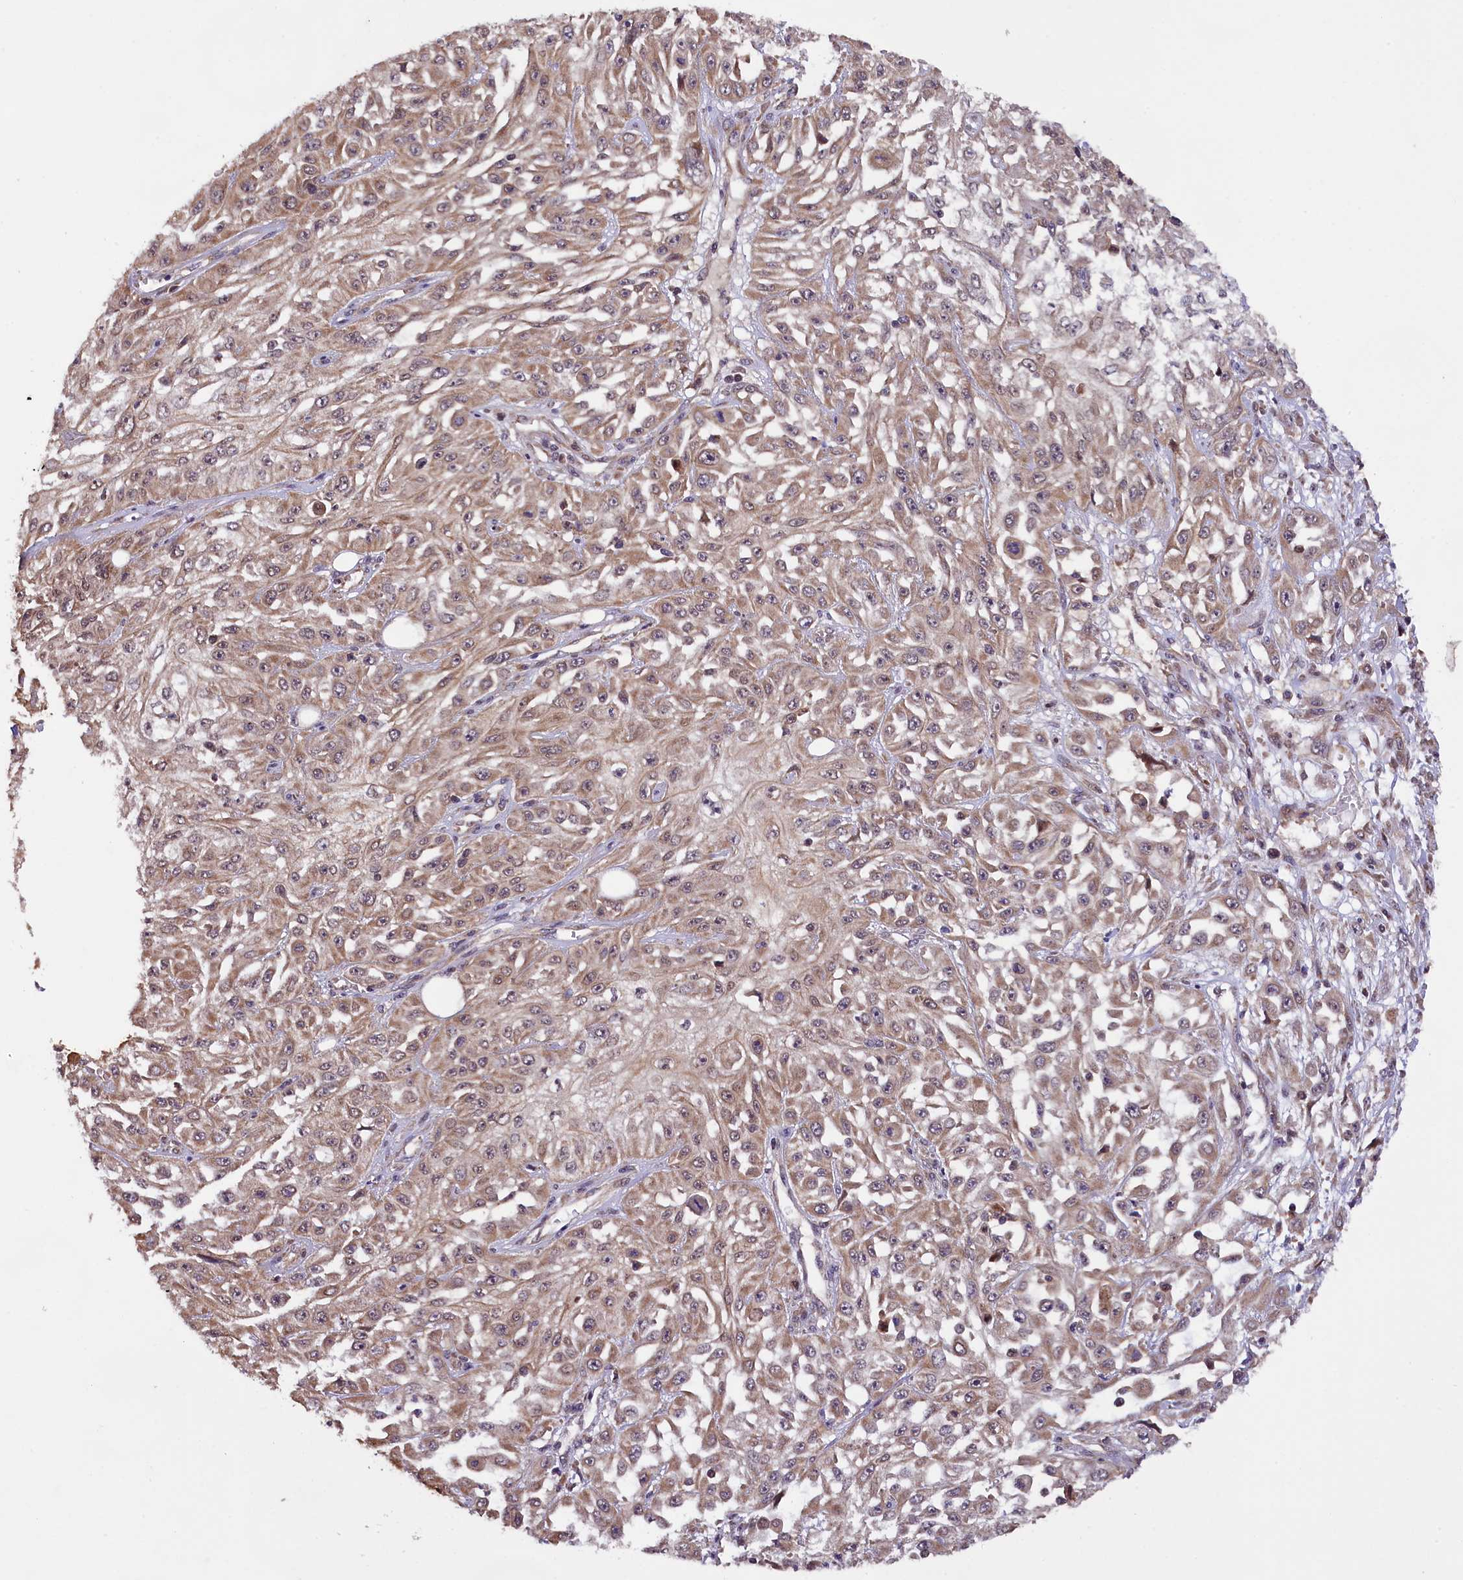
{"staining": {"intensity": "weak", "quantity": ">75%", "location": "cytoplasmic/membranous"}, "tissue": "skin cancer", "cell_type": "Tumor cells", "image_type": "cancer", "snomed": [{"axis": "morphology", "description": "Squamous cell carcinoma, NOS"}, {"axis": "morphology", "description": "Squamous cell carcinoma, metastatic, NOS"}, {"axis": "topography", "description": "Skin"}, {"axis": "topography", "description": "Lymph node"}], "caption": "High-magnification brightfield microscopy of skin cancer stained with DAB (3,3'-diaminobenzidine) (brown) and counterstained with hematoxylin (blue). tumor cells exhibit weak cytoplasmic/membranous expression is identified in about>75% of cells.", "gene": "DOHH", "patient": {"sex": "male", "age": 75}}